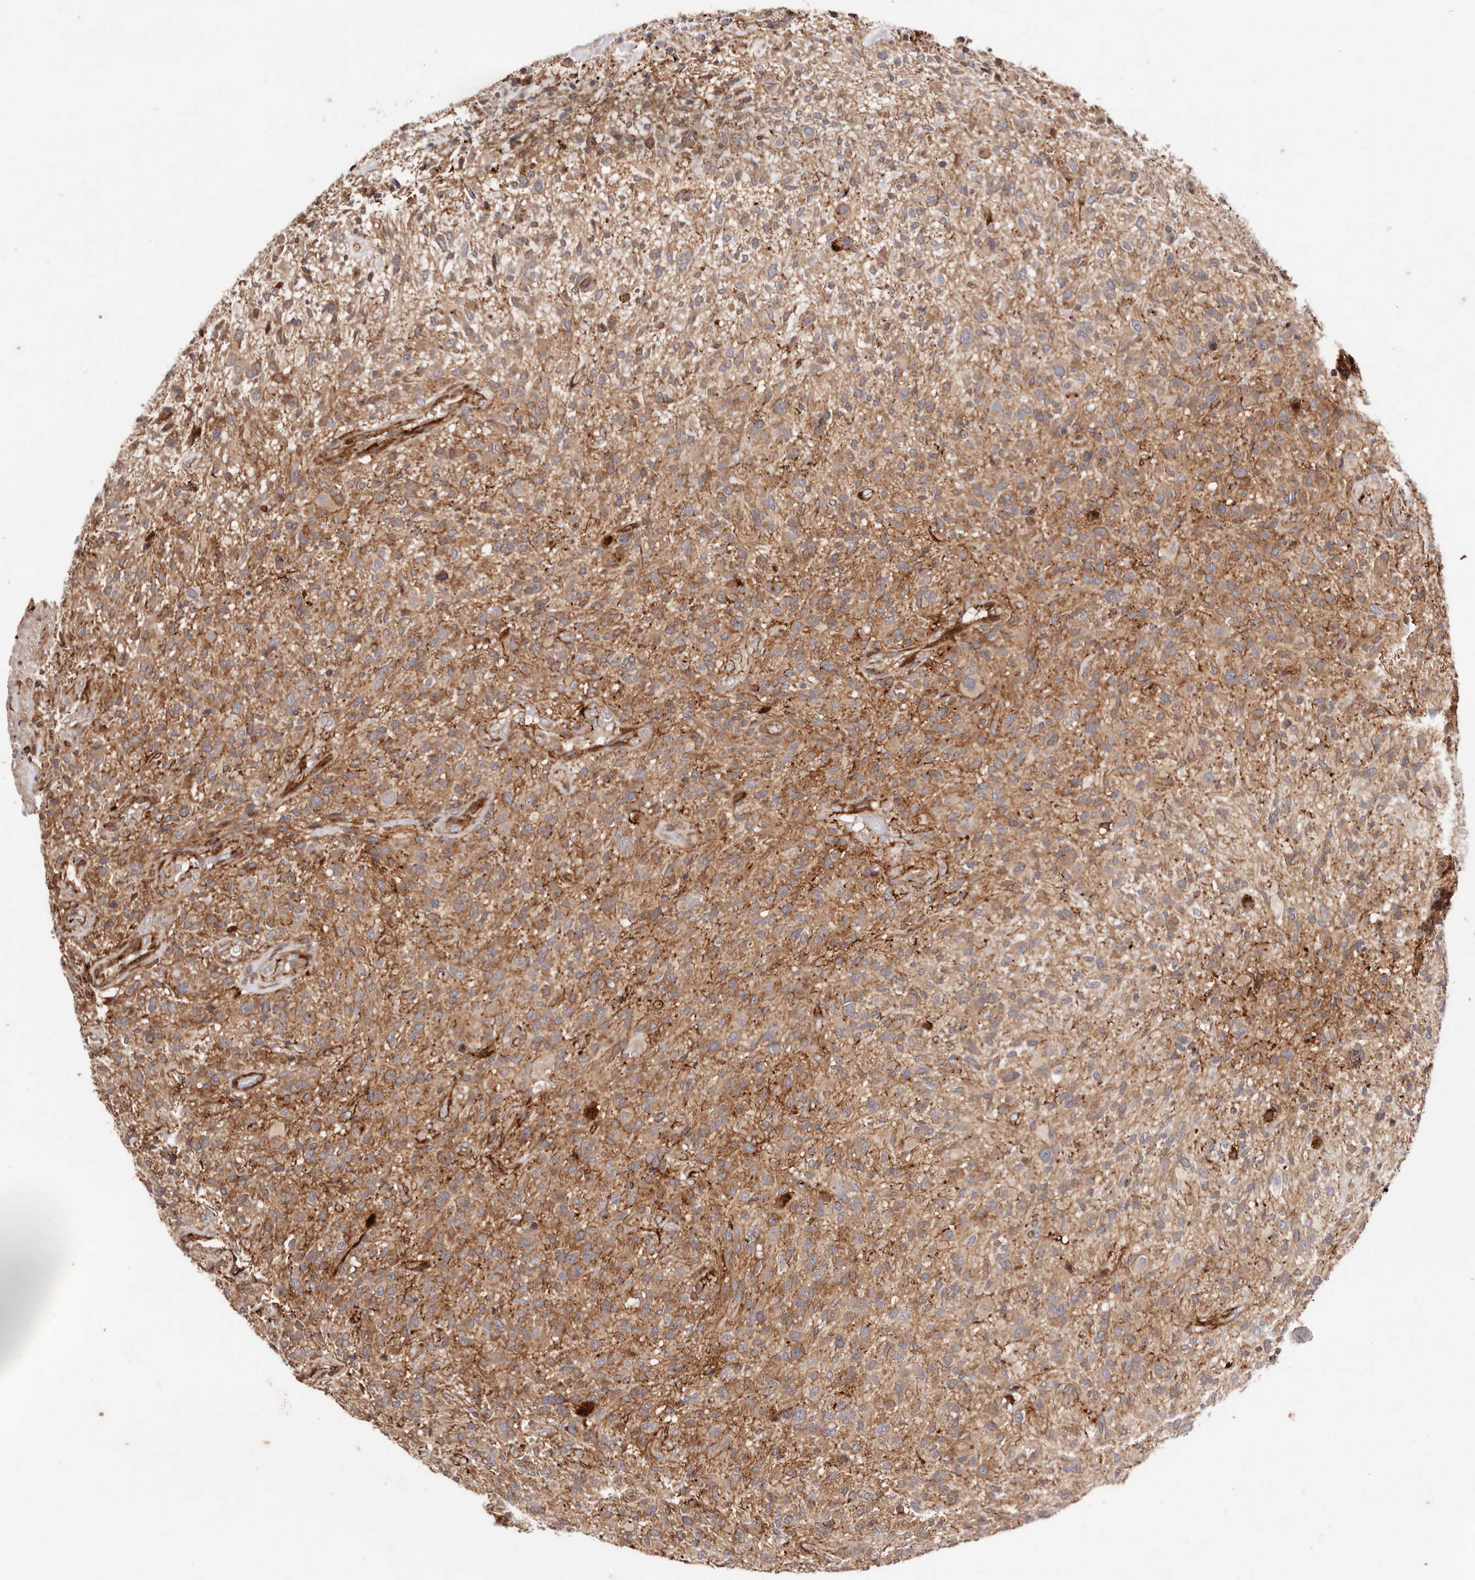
{"staining": {"intensity": "moderate", "quantity": ">75%", "location": "cytoplasmic/membranous"}, "tissue": "glioma", "cell_type": "Tumor cells", "image_type": "cancer", "snomed": [{"axis": "morphology", "description": "Glioma, malignant, High grade"}, {"axis": "topography", "description": "Brain"}], "caption": "Human malignant high-grade glioma stained with a brown dye reveals moderate cytoplasmic/membranous positive positivity in approximately >75% of tumor cells.", "gene": "PTPN22", "patient": {"sex": "male", "age": 47}}